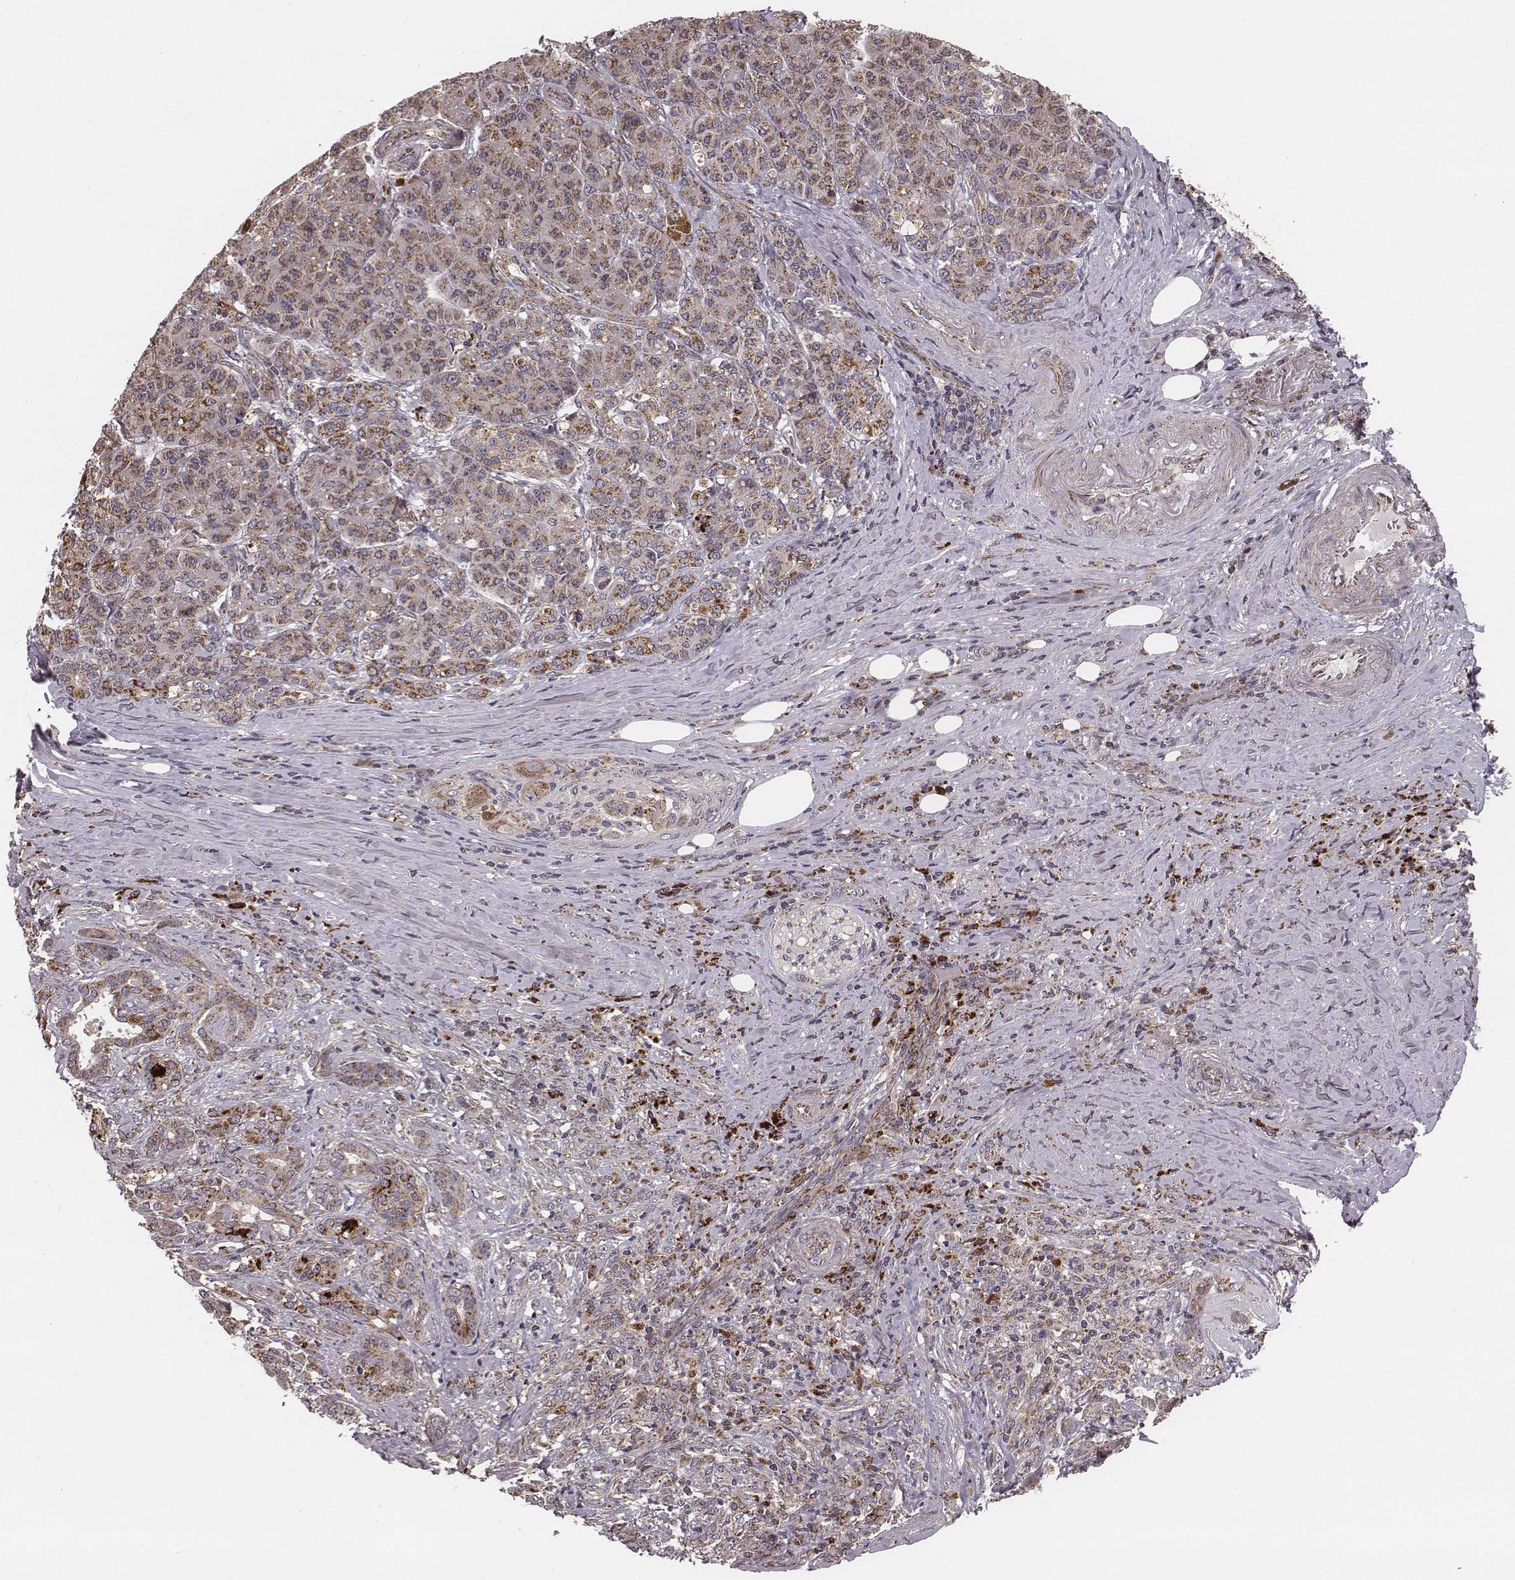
{"staining": {"intensity": "moderate", "quantity": ">75%", "location": "cytoplasmic/membranous"}, "tissue": "pancreatic cancer", "cell_type": "Tumor cells", "image_type": "cancer", "snomed": [{"axis": "morphology", "description": "Normal tissue, NOS"}, {"axis": "morphology", "description": "Inflammation, NOS"}, {"axis": "morphology", "description": "Adenocarcinoma, NOS"}, {"axis": "topography", "description": "Pancreas"}], "caption": "Immunohistochemistry (DAB) staining of pancreatic adenocarcinoma displays moderate cytoplasmic/membranous protein positivity in approximately >75% of tumor cells. (brown staining indicates protein expression, while blue staining denotes nuclei).", "gene": "ZDHHC21", "patient": {"sex": "male", "age": 57}}